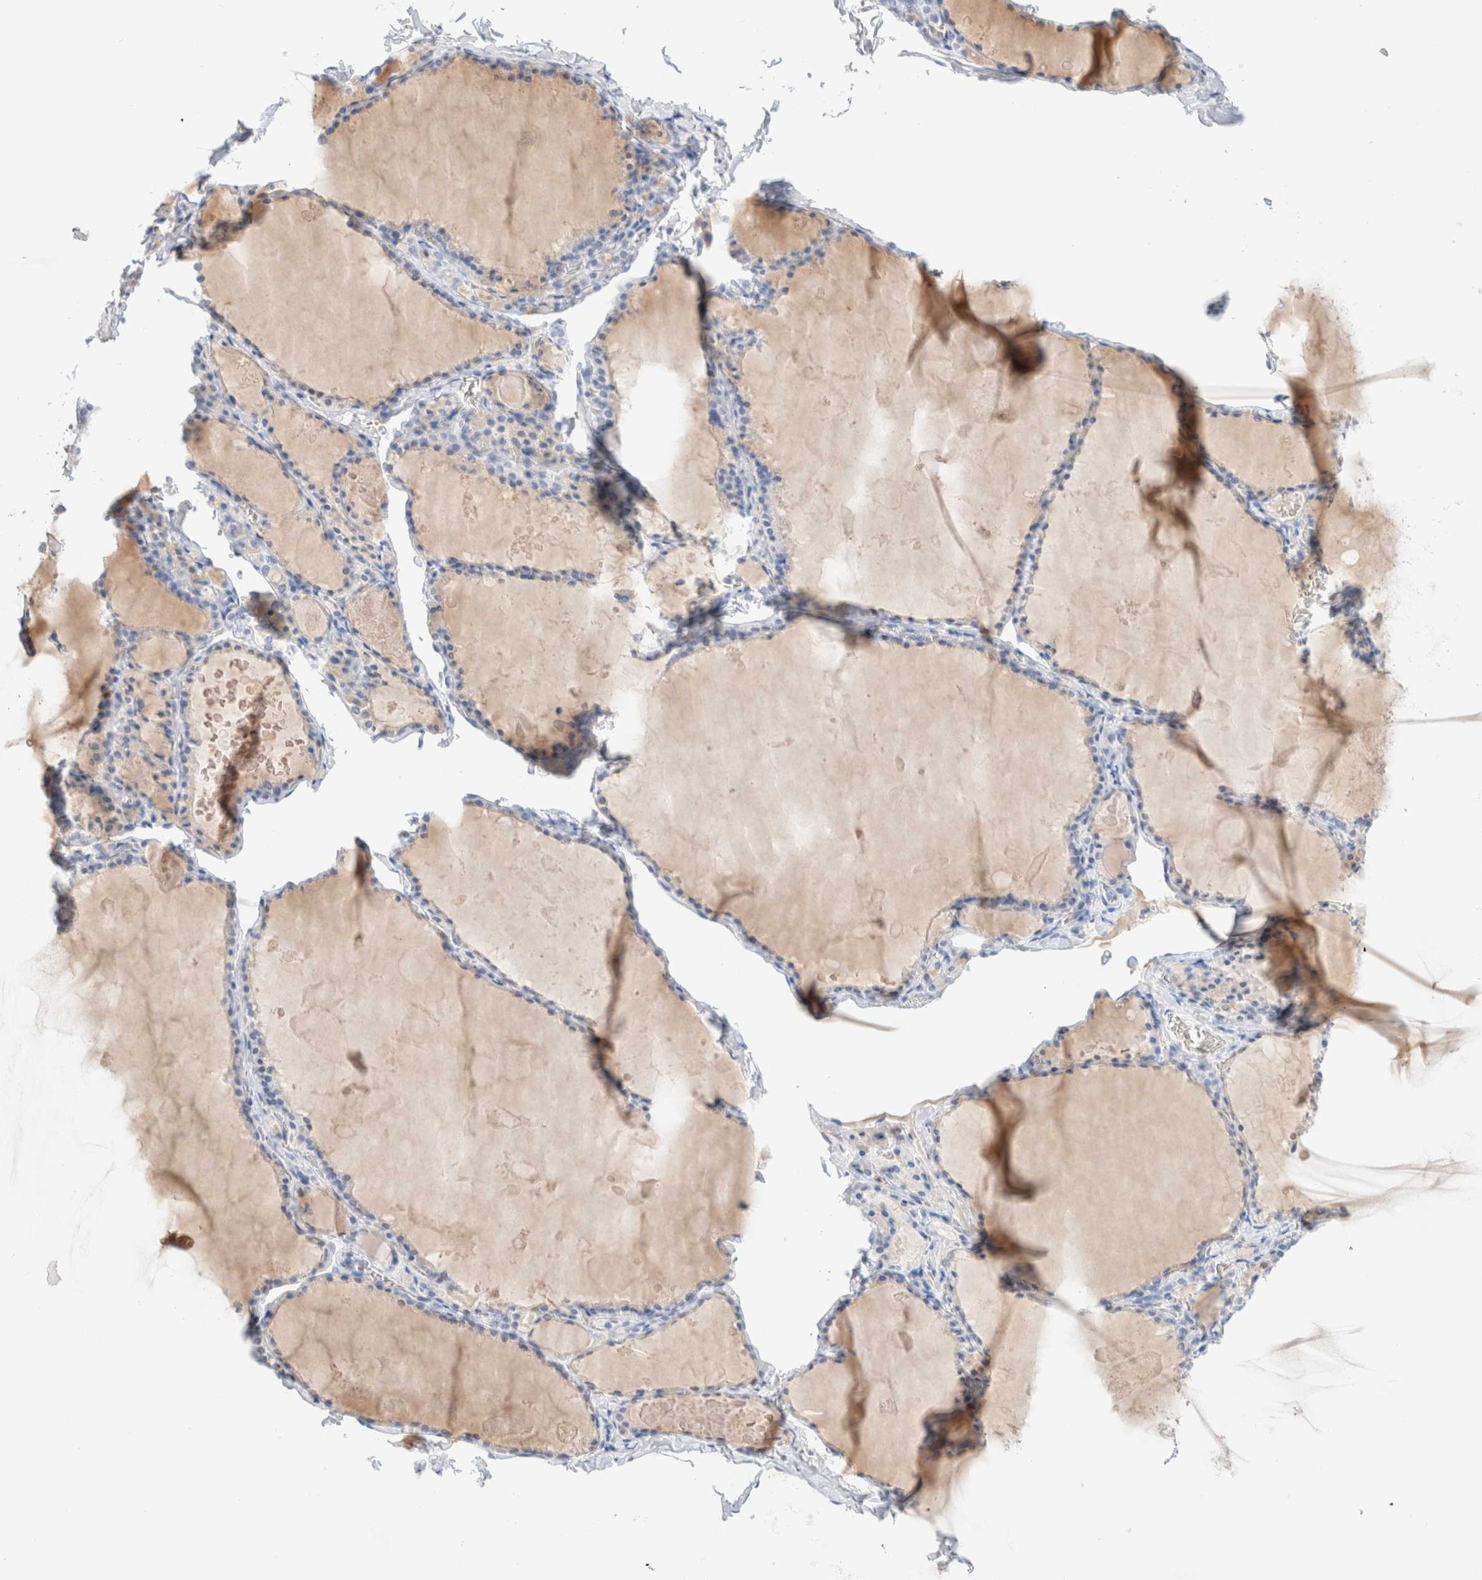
{"staining": {"intensity": "negative", "quantity": "none", "location": "none"}, "tissue": "thyroid gland", "cell_type": "Glandular cells", "image_type": "normal", "snomed": [{"axis": "morphology", "description": "Normal tissue, NOS"}, {"axis": "topography", "description": "Thyroid gland"}], "caption": "A high-resolution histopathology image shows immunohistochemistry (IHC) staining of benign thyroid gland, which demonstrates no significant positivity in glandular cells.", "gene": "ARG1", "patient": {"sex": "male", "age": 56}}